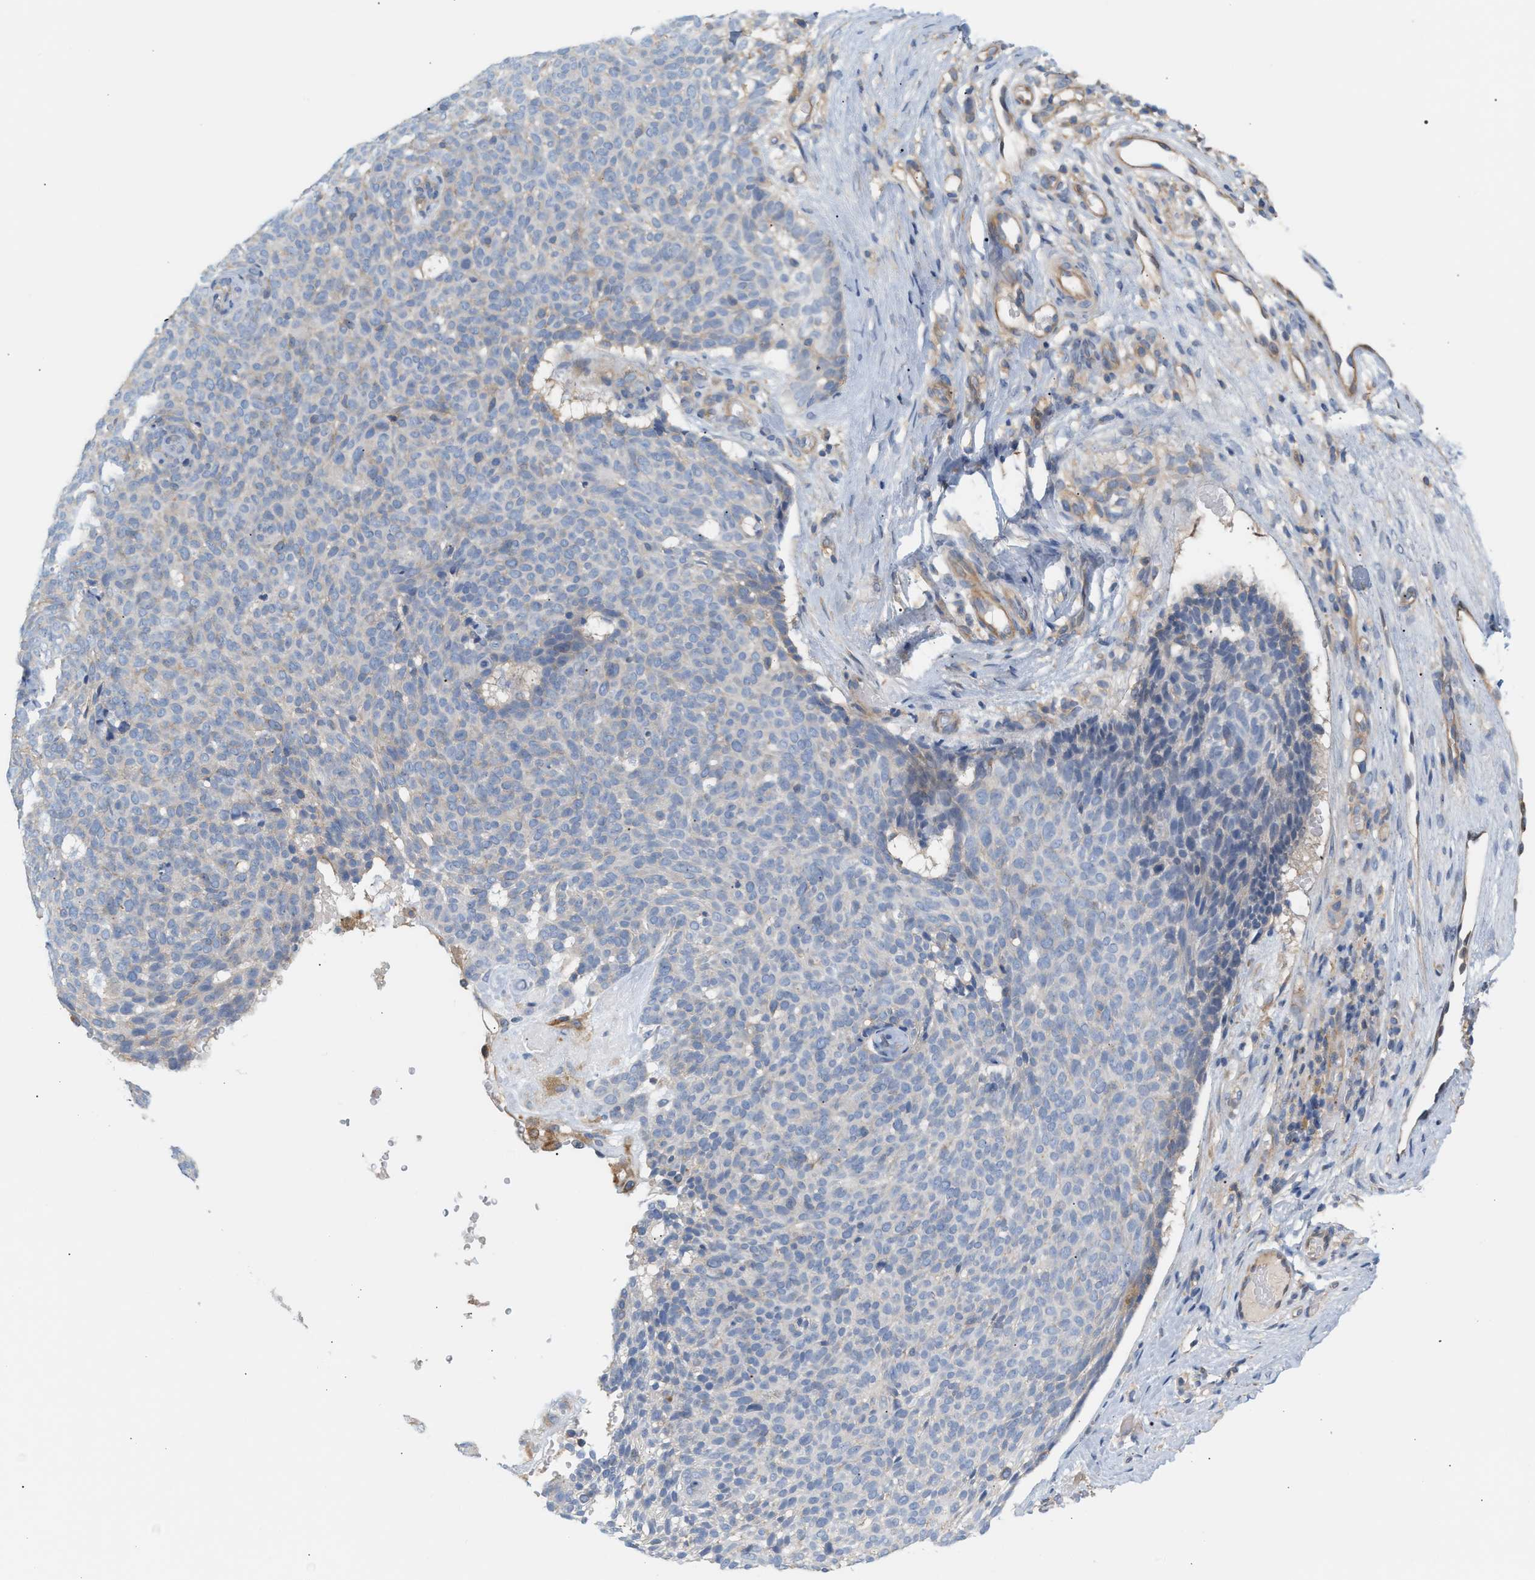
{"staining": {"intensity": "weak", "quantity": "<25%", "location": "cytoplasmic/membranous"}, "tissue": "skin cancer", "cell_type": "Tumor cells", "image_type": "cancer", "snomed": [{"axis": "morphology", "description": "Basal cell carcinoma"}, {"axis": "topography", "description": "Skin"}], "caption": "Skin basal cell carcinoma was stained to show a protein in brown. There is no significant positivity in tumor cells.", "gene": "LRCH1", "patient": {"sex": "male", "age": 61}}